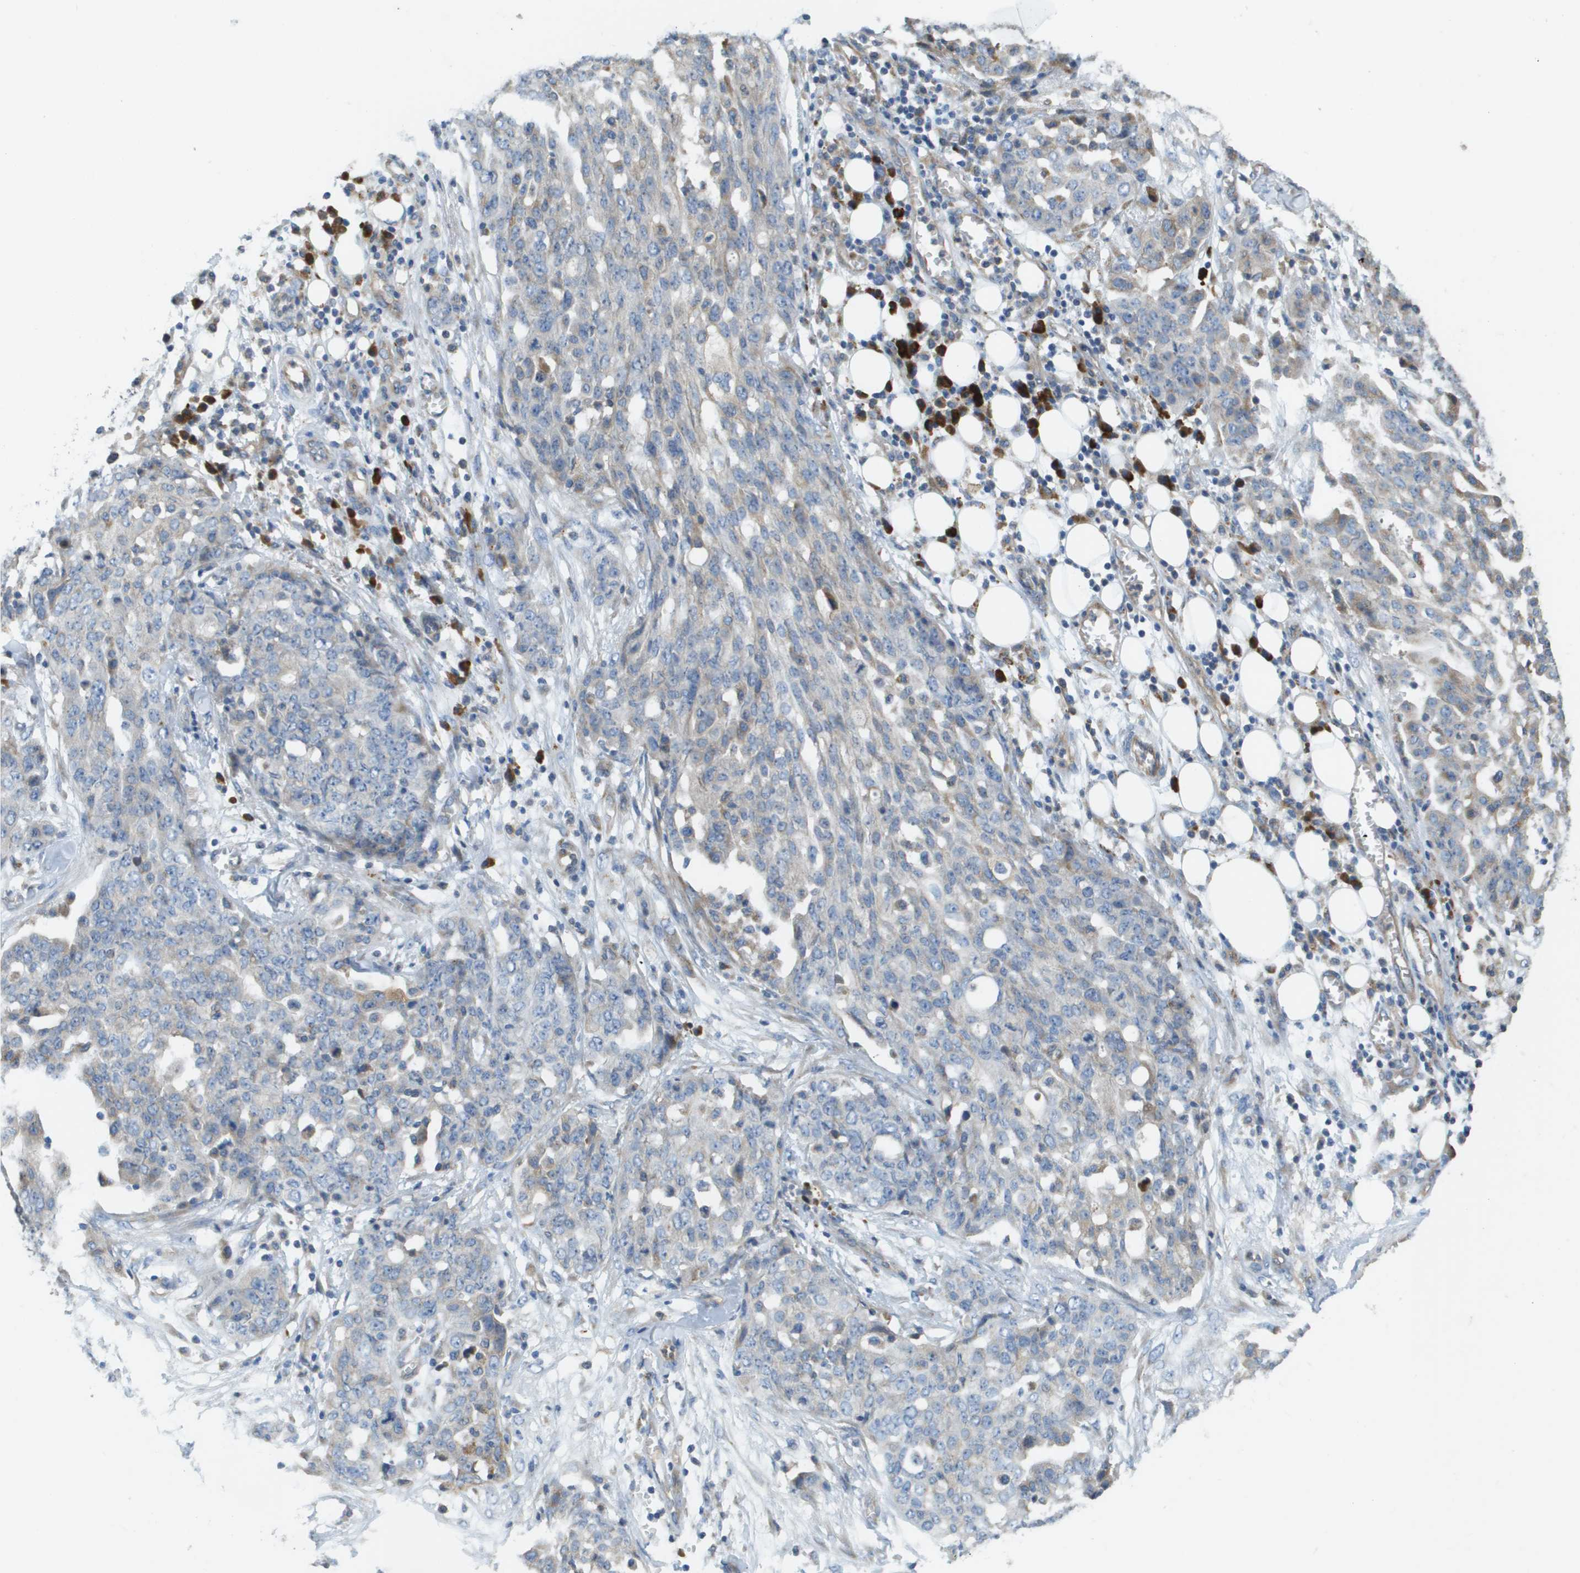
{"staining": {"intensity": "weak", "quantity": "<25%", "location": "cytoplasmic/membranous"}, "tissue": "ovarian cancer", "cell_type": "Tumor cells", "image_type": "cancer", "snomed": [{"axis": "morphology", "description": "Cystadenocarcinoma, serous, NOS"}, {"axis": "topography", "description": "Soft tissue"}, {"axis": "topography", "description": "Ovary"}], "caption": "Ovarian cancer stained for a protein using immunohistochemistry reveals no expression tumor cells.", "gene": "CASP10", "patient": {"sex": "female", "age": 57}}